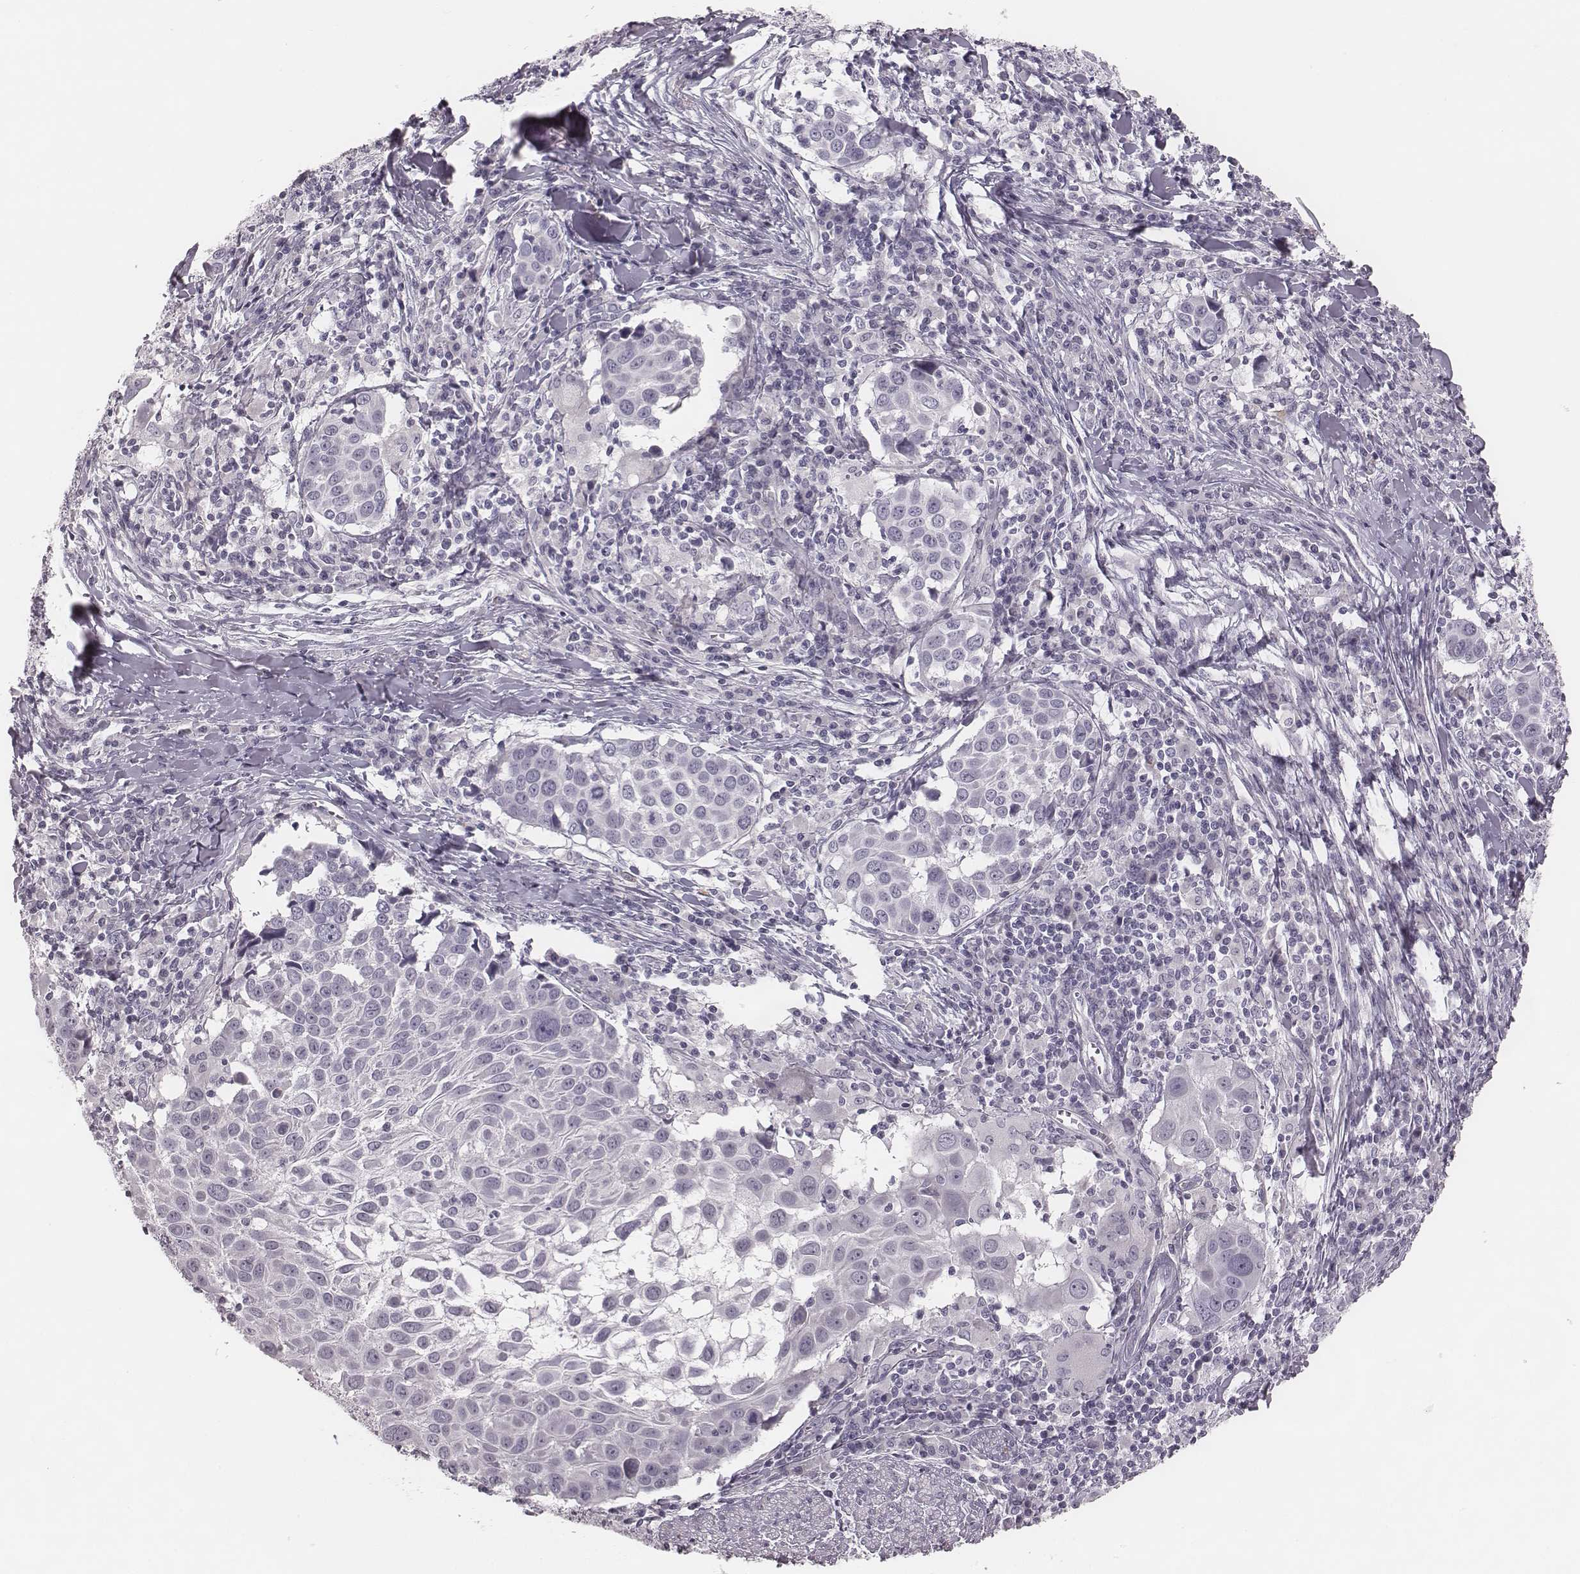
{"staining": {"intensity": "negative", "quantity": "none", "location": "none"}, "tissue": "lung cancer", "cell_type": "Tumor cells", "image_type": "cancer", "snomed": [{"axis": "morphology", "description": "Squamous cell carcinoma, NOS"}, {"axis": "topography", "description": "Lung"}], "caption": "The immunohistochemistry micrograph has no significant staining in tumor cells of lung cancer (squamous cell carcinoma) tissue.", "gene": "SPA17", "patient": {"sex": "male", "age": 57}}